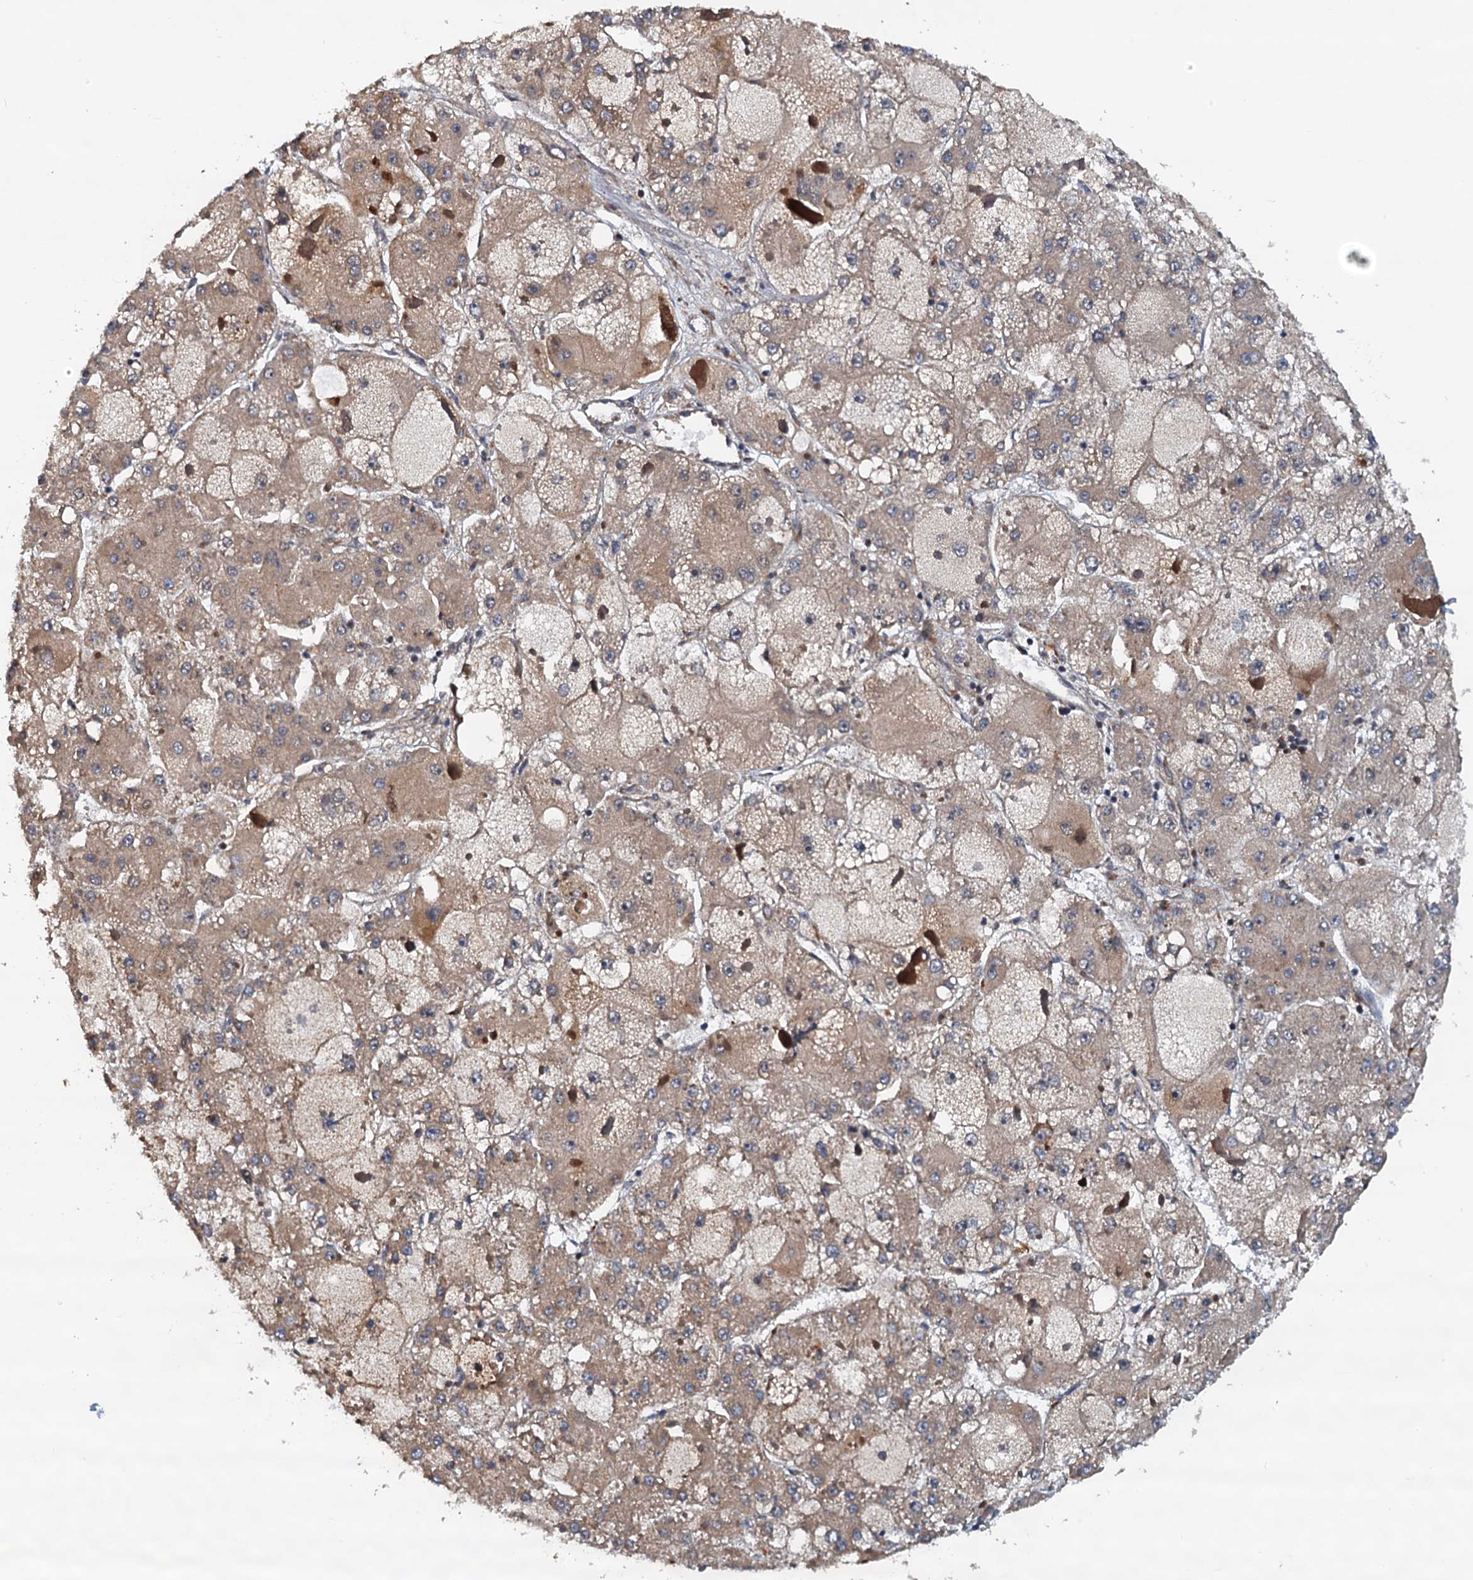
{"staining": {"intensity": "weak", "quantity": "25%-75%", "location": "cytoplasmic/membranous"}, "tissue": "liver cancer", "cell_type": "Tumor cells", "image_type": "cancer", "snomed": [{"axis": "morphology", "description": "Carcinoma, Hepatocellular, NOS"}, {"axis": "topography", "description": "Liver"}], "caption": "Liver hepatocellular carcinoma stained with immunohistochemistry shows weak cytoplasmic/membranous staining in approximately 25%-75% of tumor cells.", "gene": "AAGAB", "patient": {"sex": "female", "age": 73}}